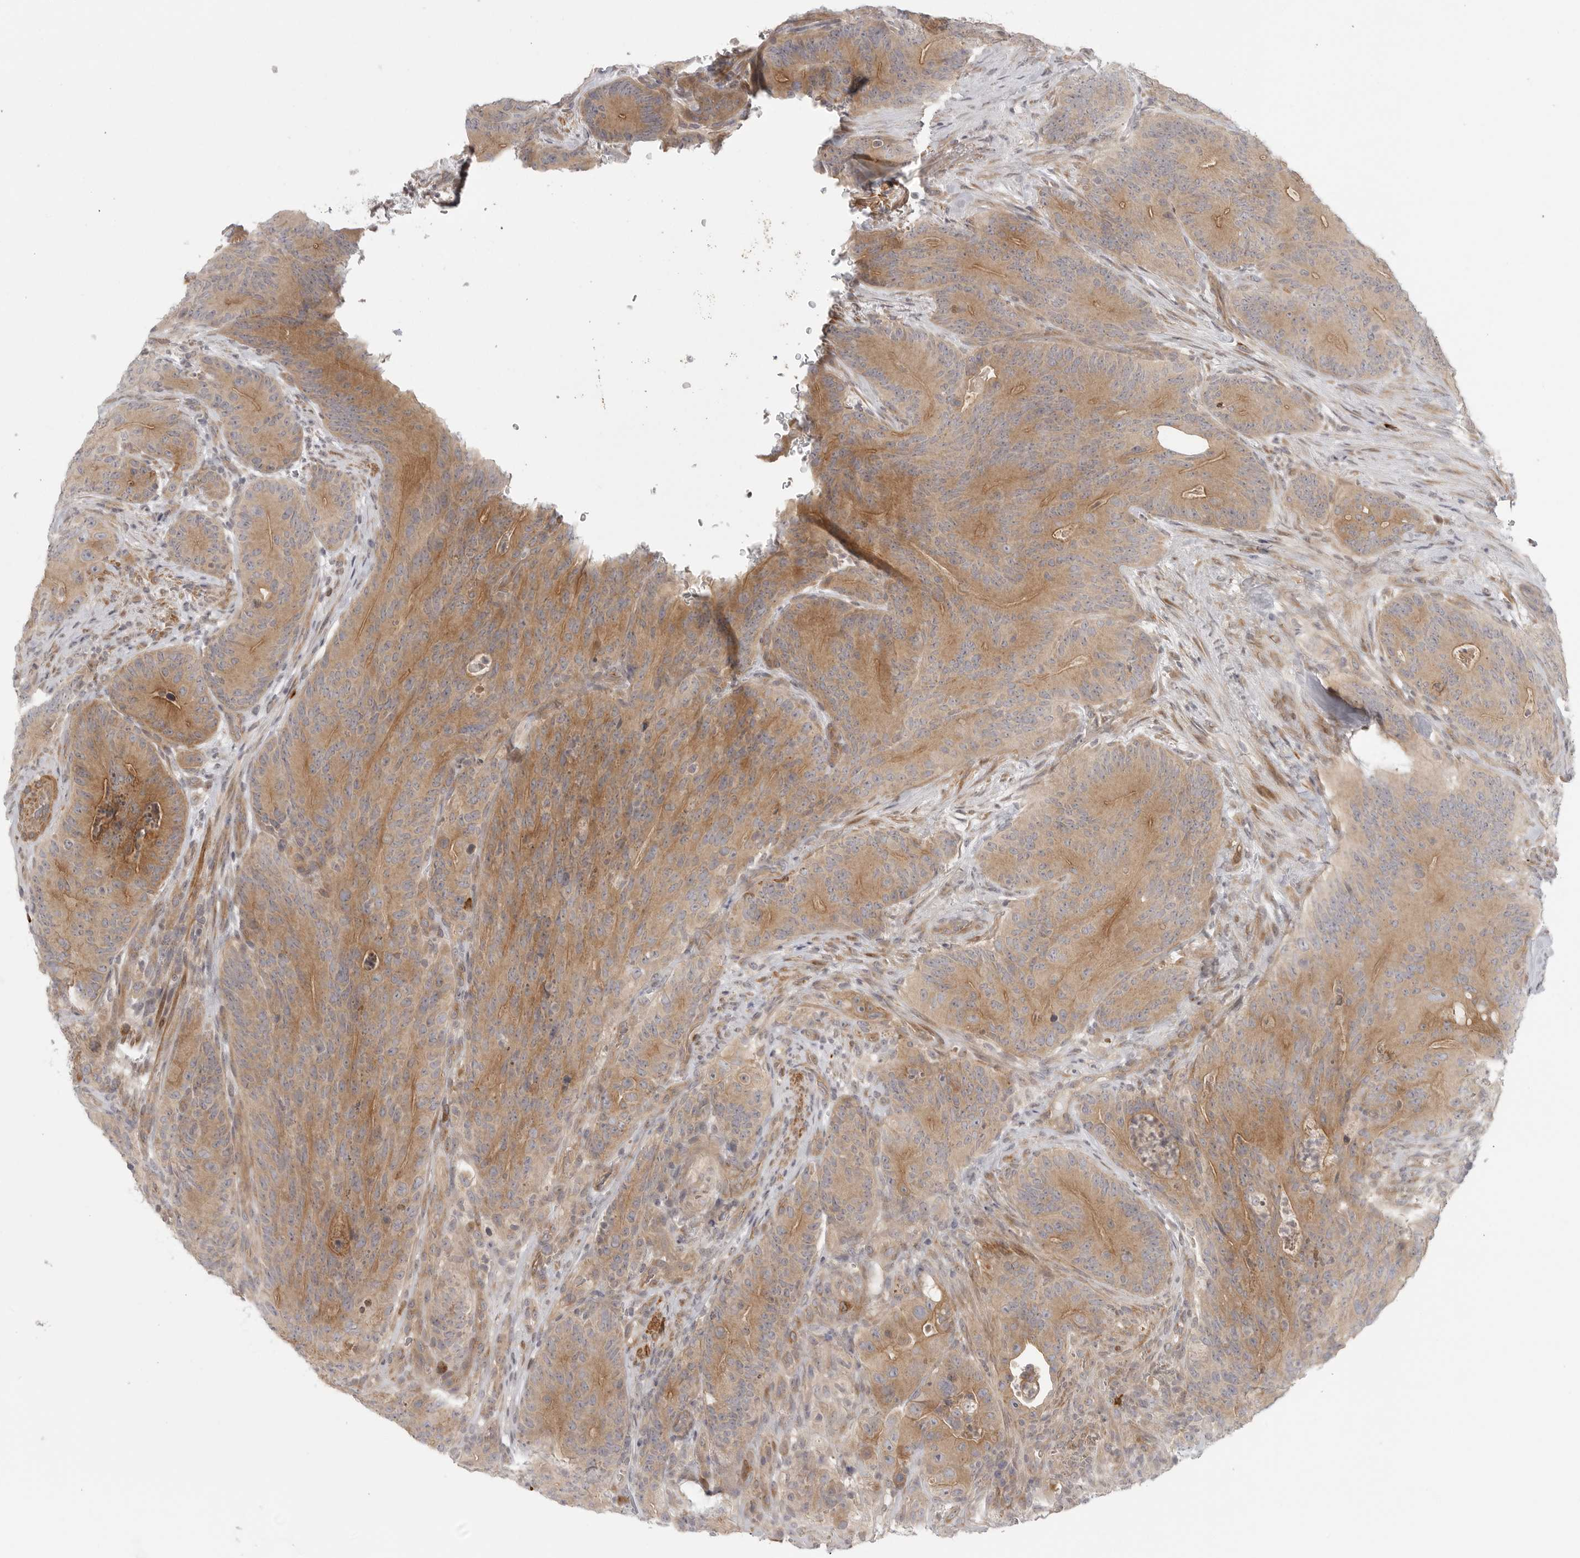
{"staining": {"intensity": "moderate", "quantity": ">75%", "location": "cytoplasmic/membranous"}, "tissue": "colorectal cancer", "cell_type": "Tumor cells", "image_type": "cancer", "snomed": [{"axis": "morphology", "description": "Normal tissue, NOS"}, {"axis": "topography", "description": "Colon"}], "caption": "About >75% of tumor cells in human colorectal cancer display moderate cytoplasmic/membranous protein expression as visualized by brown immunohistochemical staining.", "gene": "CCPG1", "patient": {"sex": "female", "age": 82}}